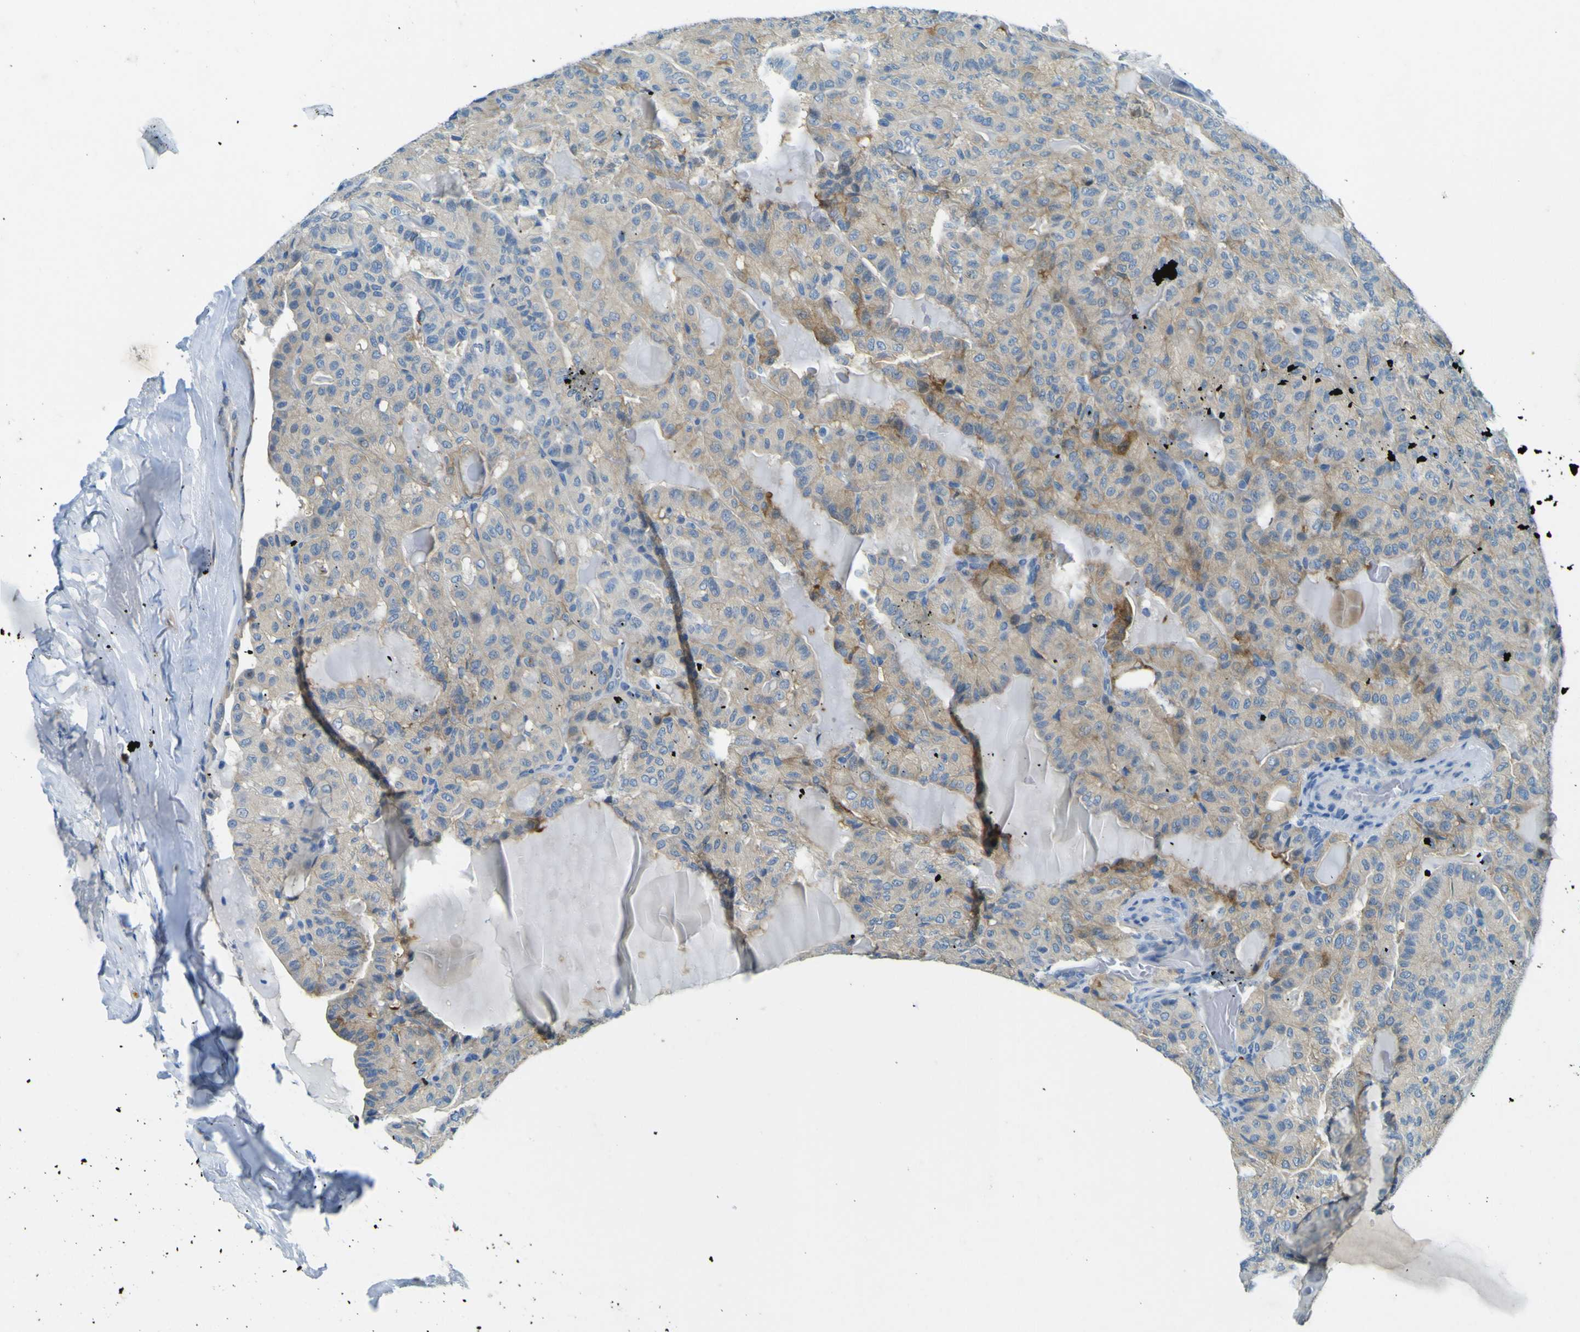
{"staining": {"intensity": "moderate", "quantity": "25%-75%", "location": "cytoplasmic/membranous"}, "tissue": "thyroid cancer", "cell_type": "Tumor cells", "image_type": "cancer", "snomed": [{"axis": "morphology", "description": "Papillary adenocarcinoma, NOS"}, {"axis": "topography", "description": "Thyroid gland"}], "caption": "Protein expression analysis of thyroid cancer (papillary adenocarcinoma) displays moderate cytoplasmic/membranous positivity in about 25%-75% of tumor cells.", "gene": "SORCS1", "patient": {"sex": "male", "age": 77}}